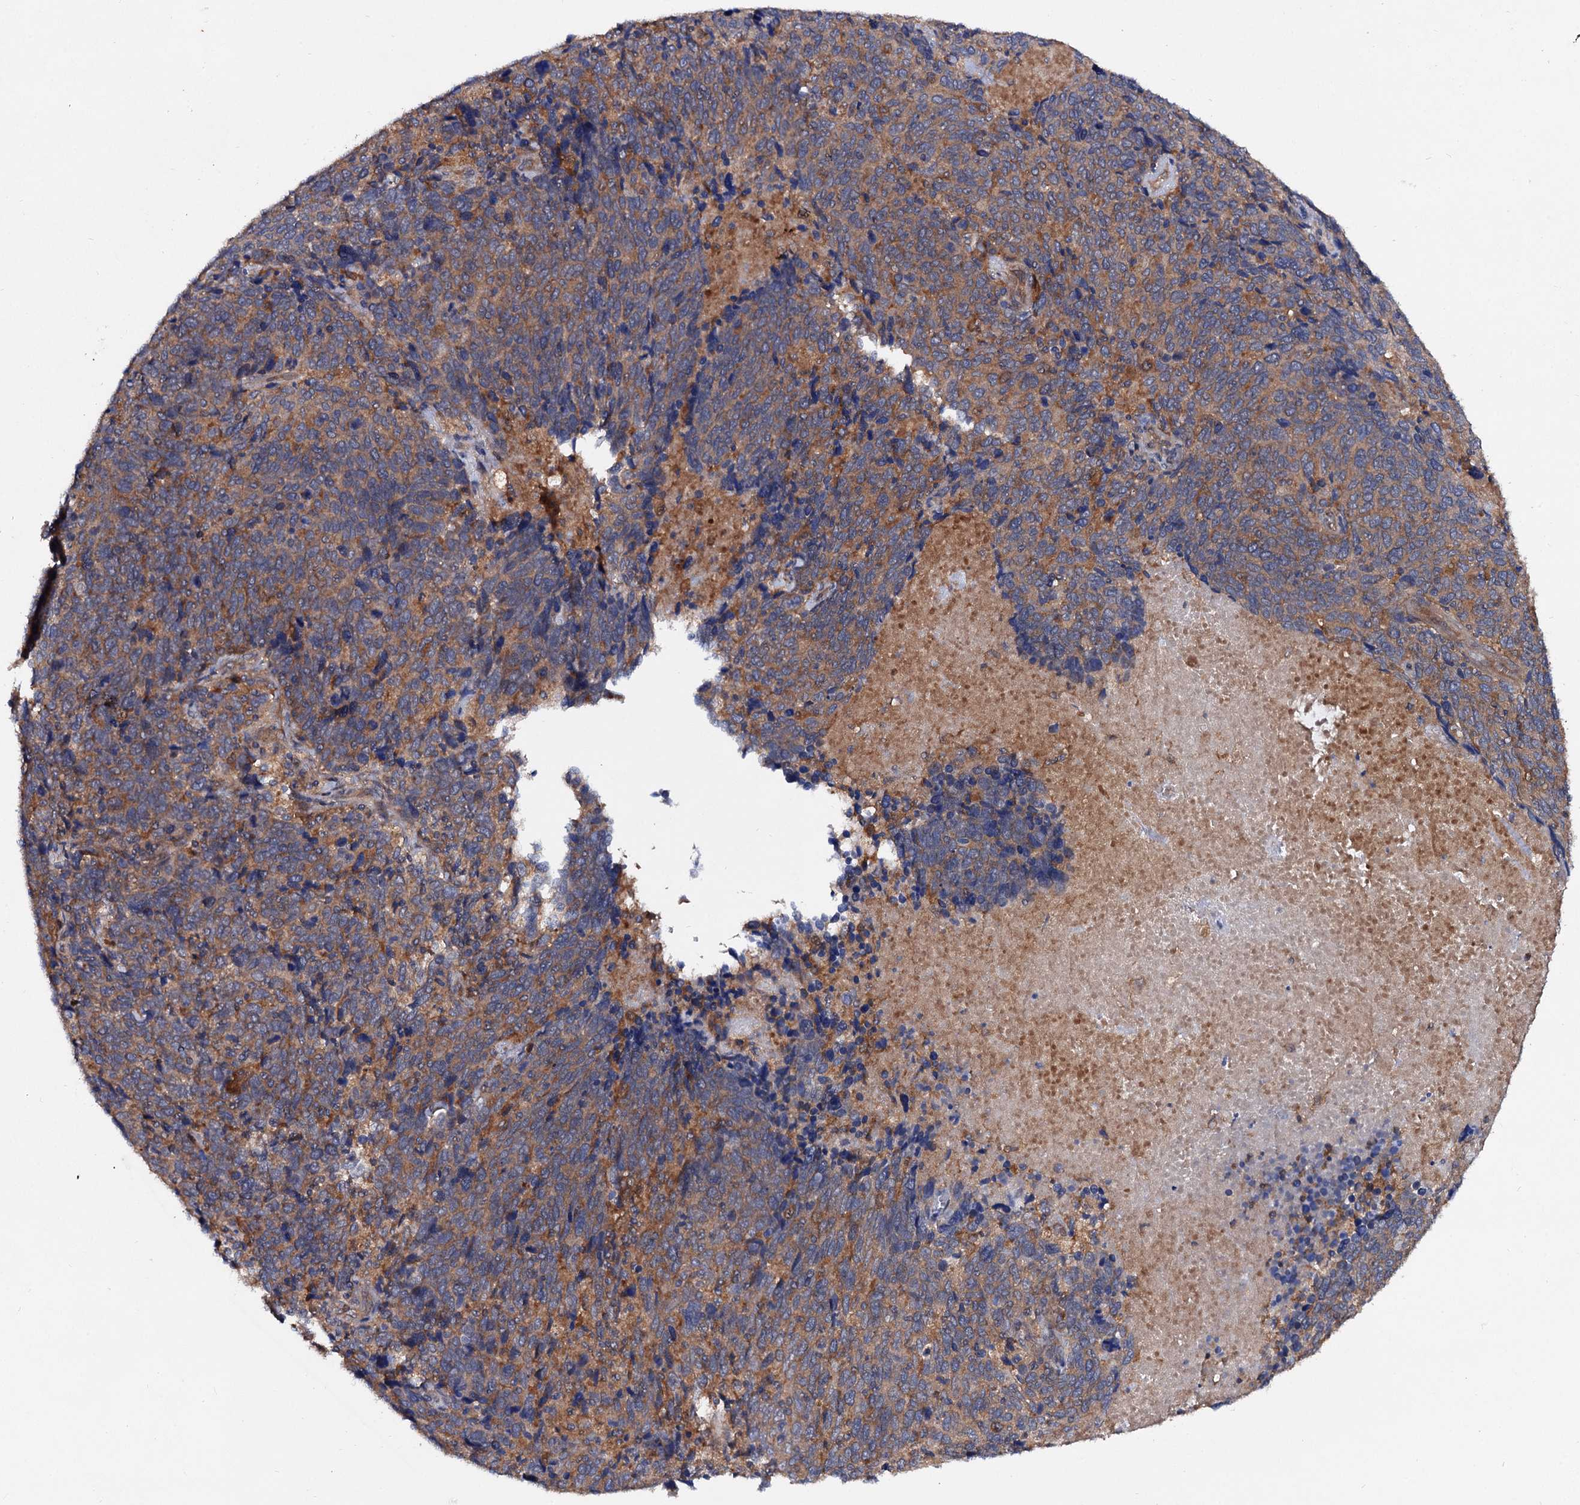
{"staining": {"intensity": "moderate", "quantity": "25%-75%", "location": "cytoplasmic/membranous"}, "tissue": "cervical cancer", "cell_type": "Tumor cells", "image_type": "cancer", "snomed": [{"axis": "morphology", "description": "Squamous cell carcinoma, NOS"}, {"axis": "topography", "description": "Cervix"}], "caption": "Cervical cancer stained with DAB (3,3'-diaminobenzidine) IHC displays medium levels of moderate cytoplasmic/membranous expression in approximately 25%-75% of tumor cells.", "gene": "VPS29", "patient": {"sex": "female", "age": 41}}